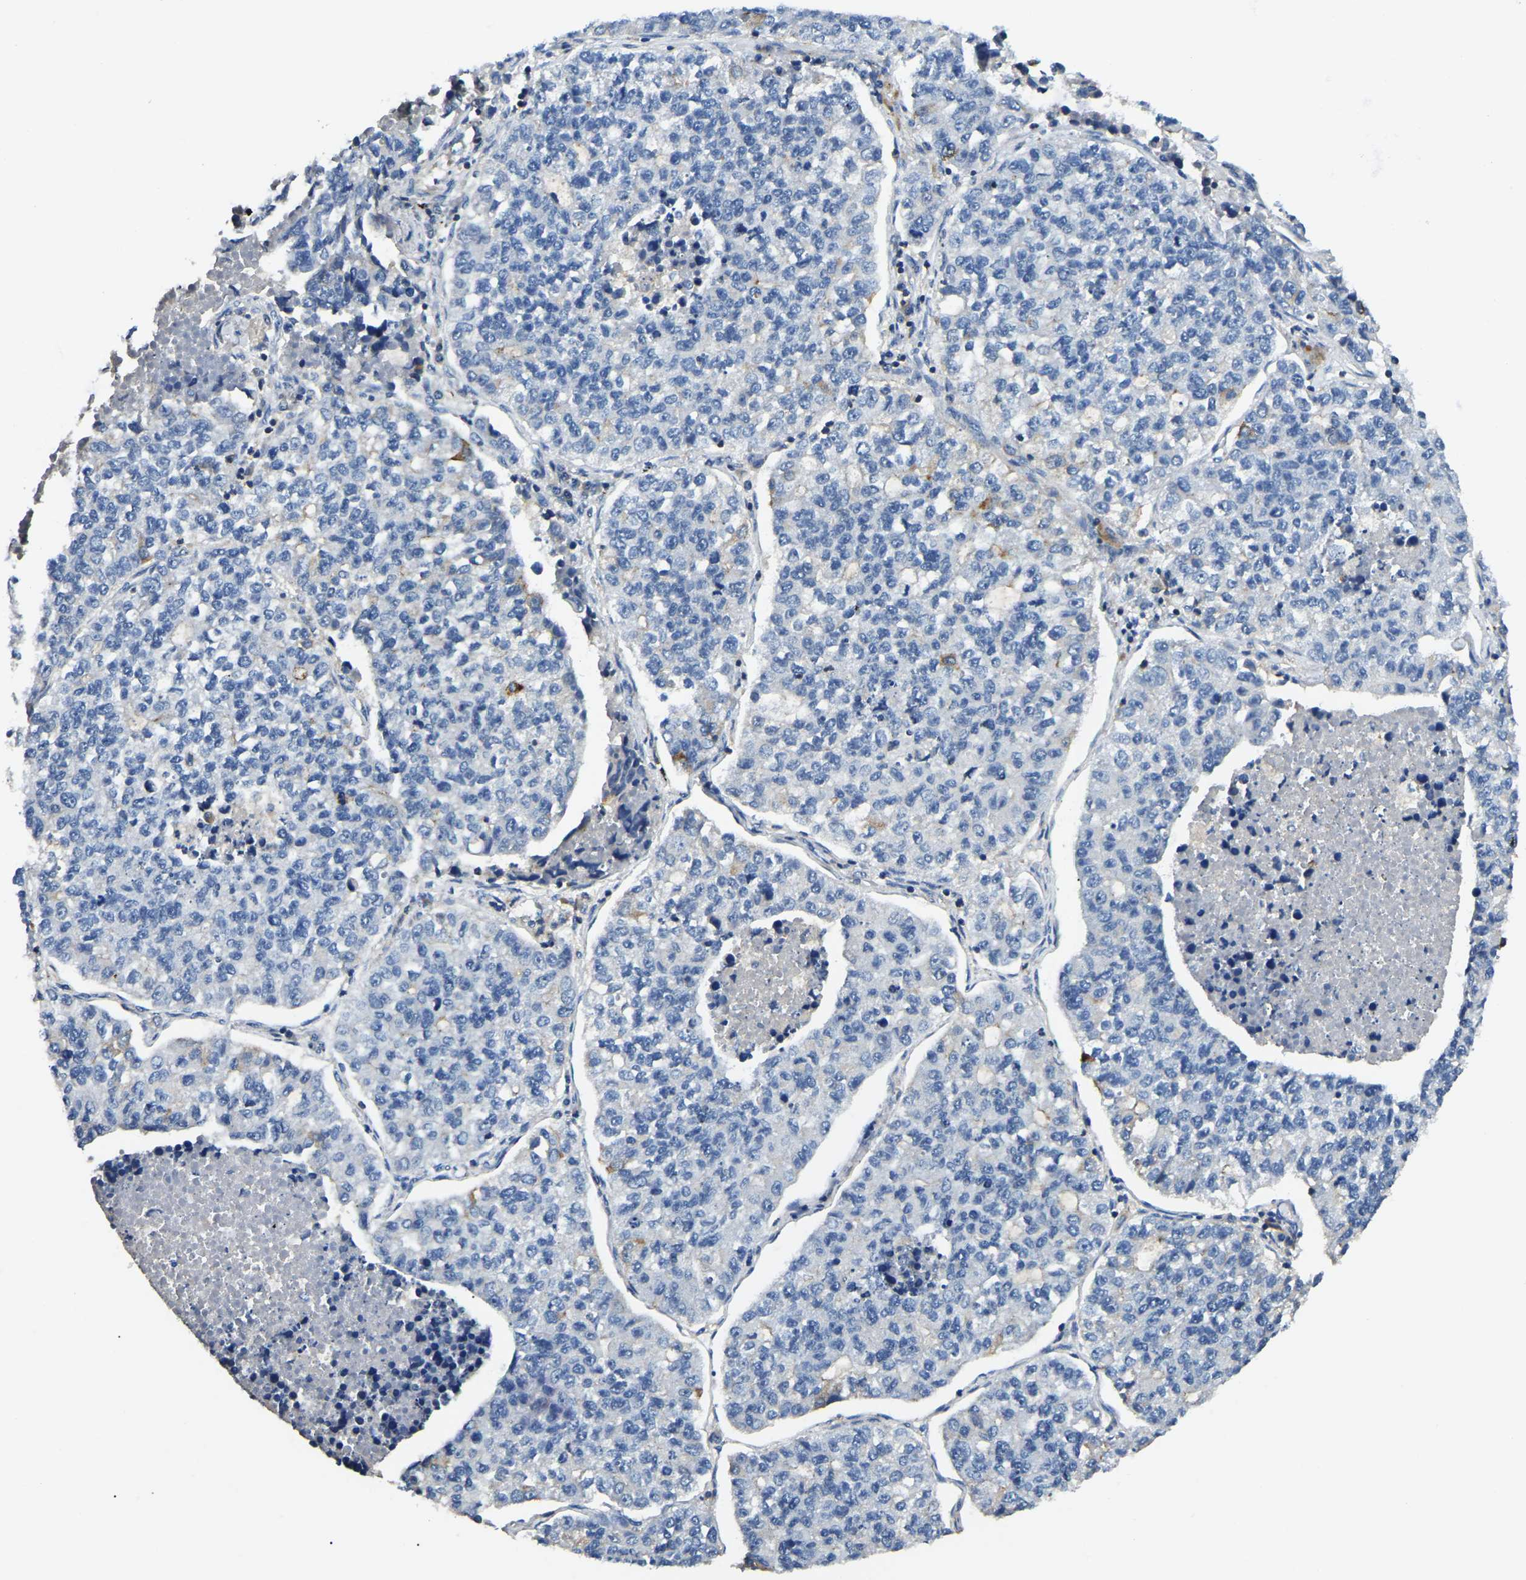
{"staining": {"intensity": "negative", "quantity": "none", "location": "none"}, "tissue": "lung cancer", "cell_type": "Tumor cells", "image_type": "cancer", "snomed": [{"axis": "morphology", "description": "Adenocarcinoma, NOS"}, {"axis": "topography", "description": "Lung"}], "caption": "An image of human lung cancer is negative for staining in tumor cells.", "gene": "SMPD2", "patient": {"sex": "male", "age": 49}}